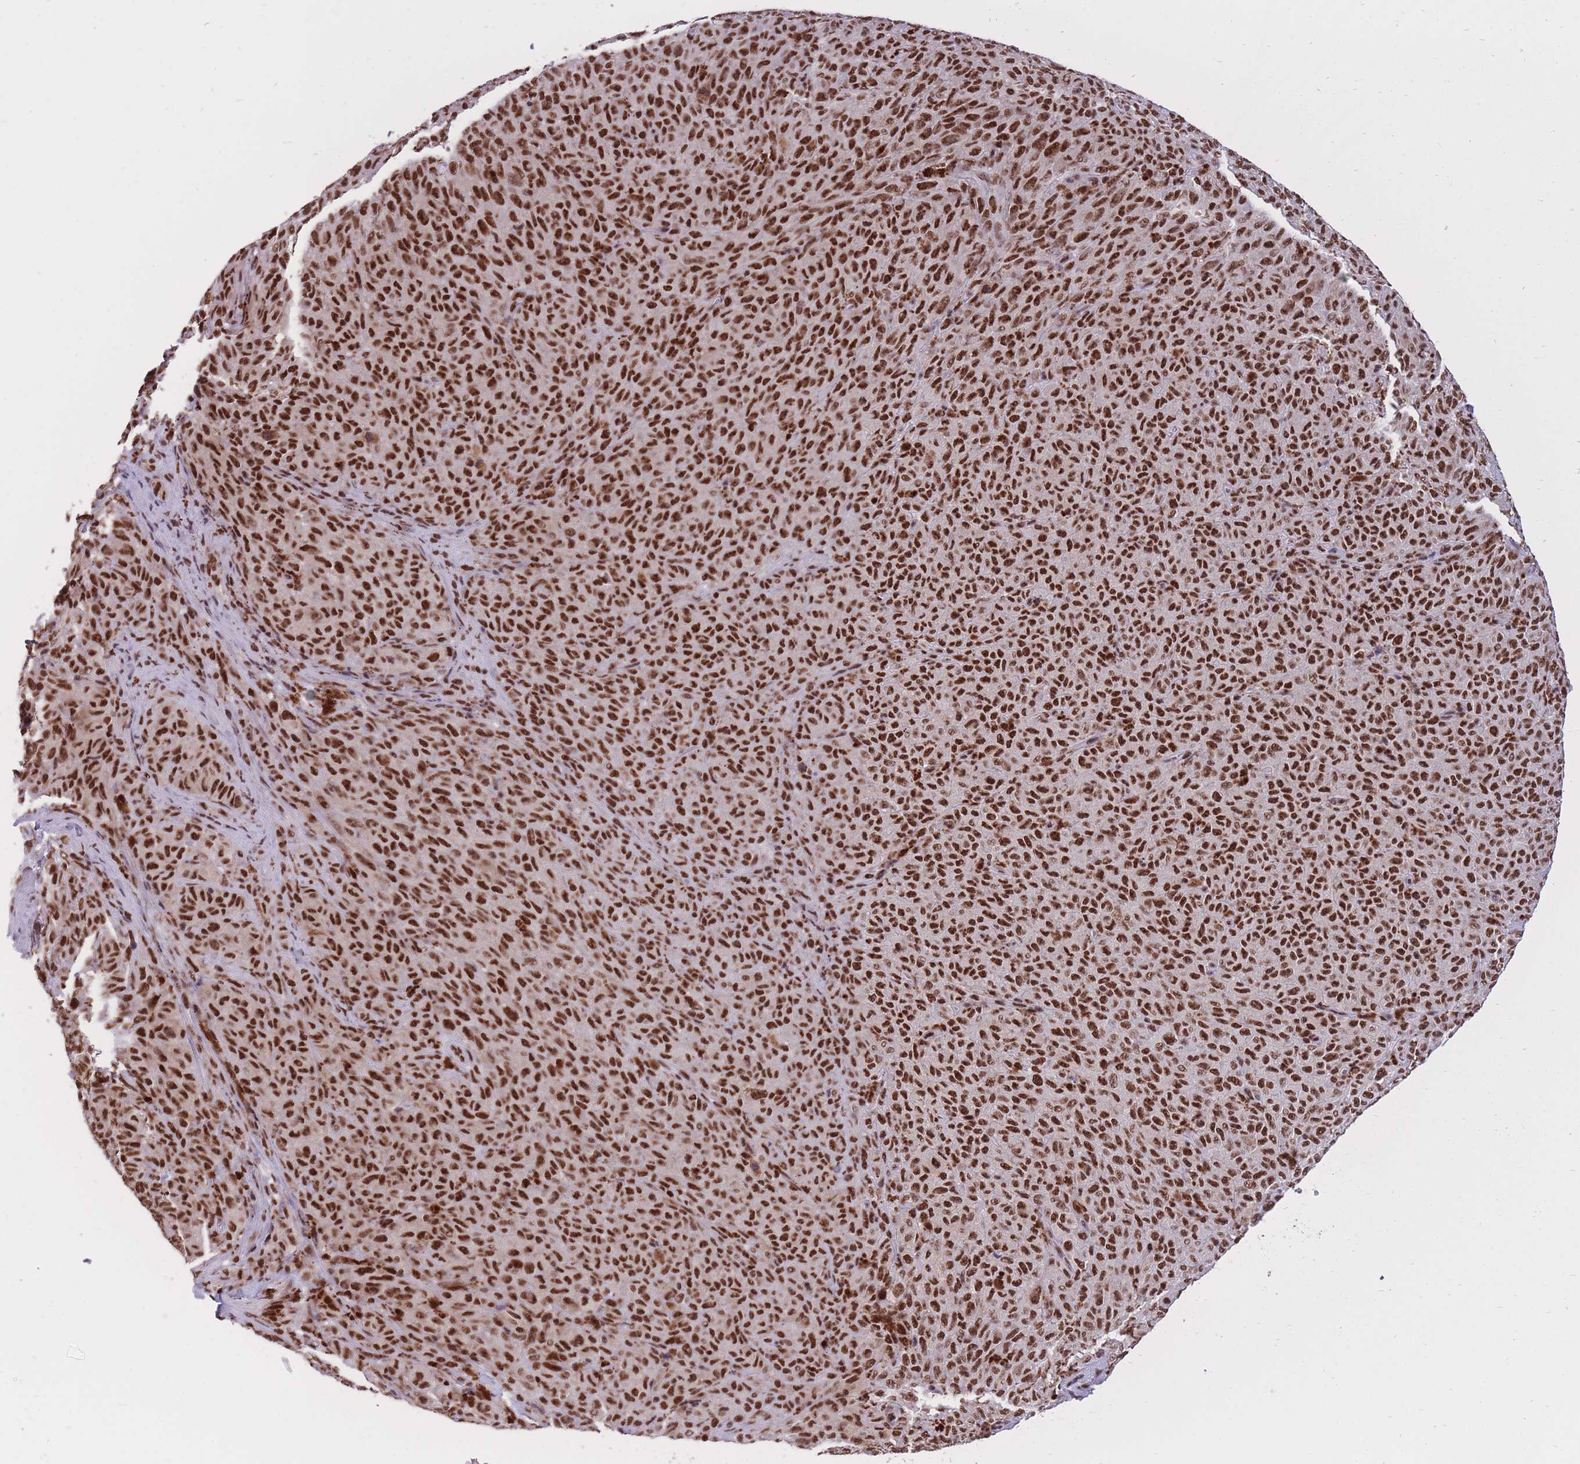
{"staining": {"intensity": "strong", "quantity": ">75%", "location": "nuclear"}, "tissue": "melanoma", "cell_type": "Tumor cells", "image_type": "cancer", "snomed": [{"axis": "morphology", "description": "Malignant melanoma, NOS"}, {"axis": "topography", "description": "Skin"}], "caption": "Tumor cells exhibit high levels of strong nuclear positivity in about >75% of cells in human malignant melanoma.", "gene": "PRPF19", "patient": {"sex": "female", "age": 82}}